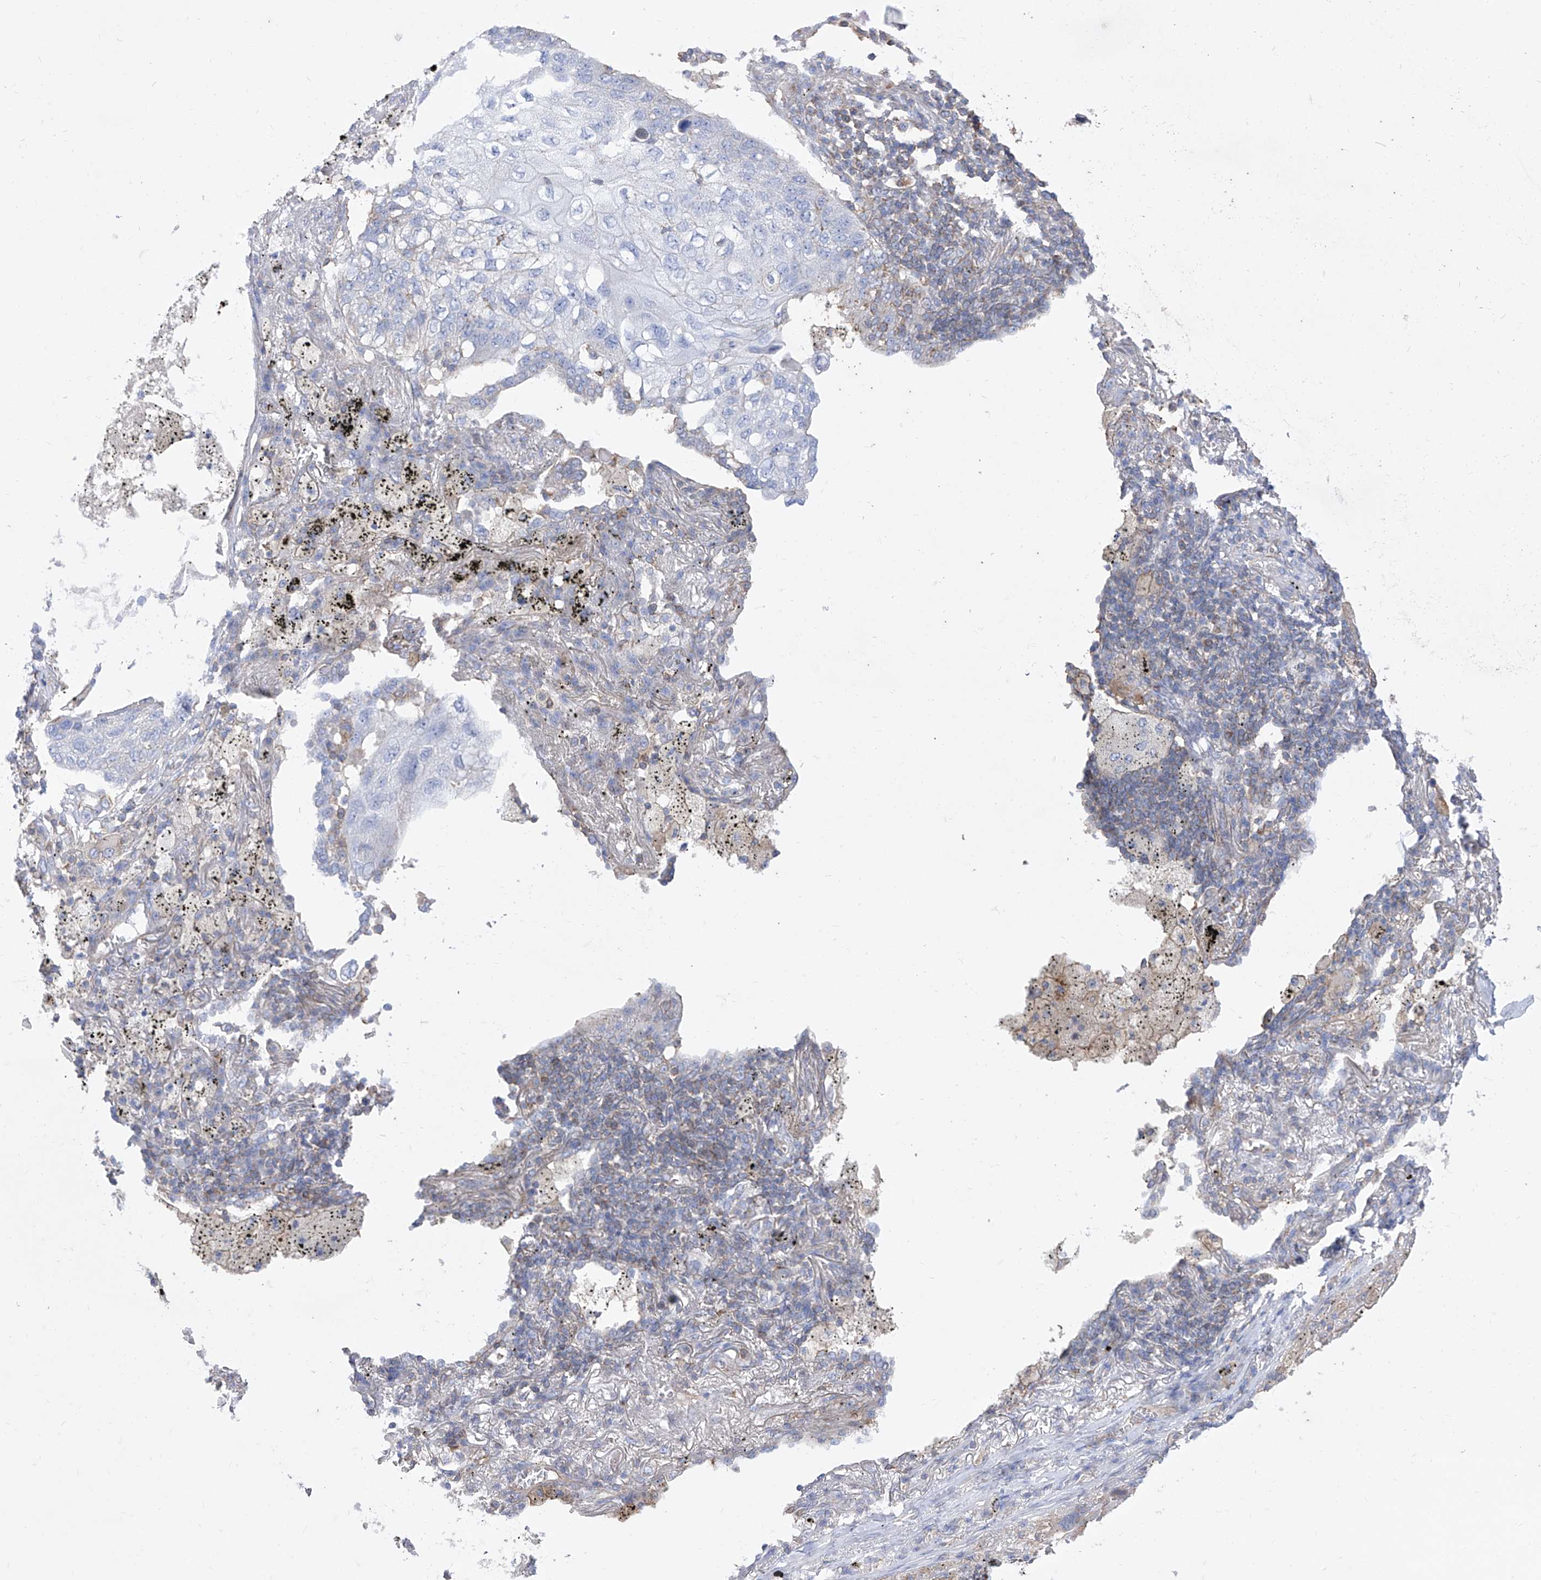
{"staining": {"intensity": "negative", "quantity": "none", "location": "none"}, "tissue": "lung cancer", "cell_type": "Tumor cells", "image_type": "cancer", "snomed": [{"axis": "morphology", "description": "Squamous cell carcinoma, NOS"}, {"axis": "topography", "description": "Lung"}], "caption": "Lung squamous cell carcinoma was stained to show a protein in brown. There is no significant staining in tumor cells. (Stains: DAB immunohistochemistry (IHC) with hematoxylin counter stain, Microscopy: brightfield microscopy at high magnification).", "gene": "C1orf74", "patient": {"sex": "female", "age": 63}}